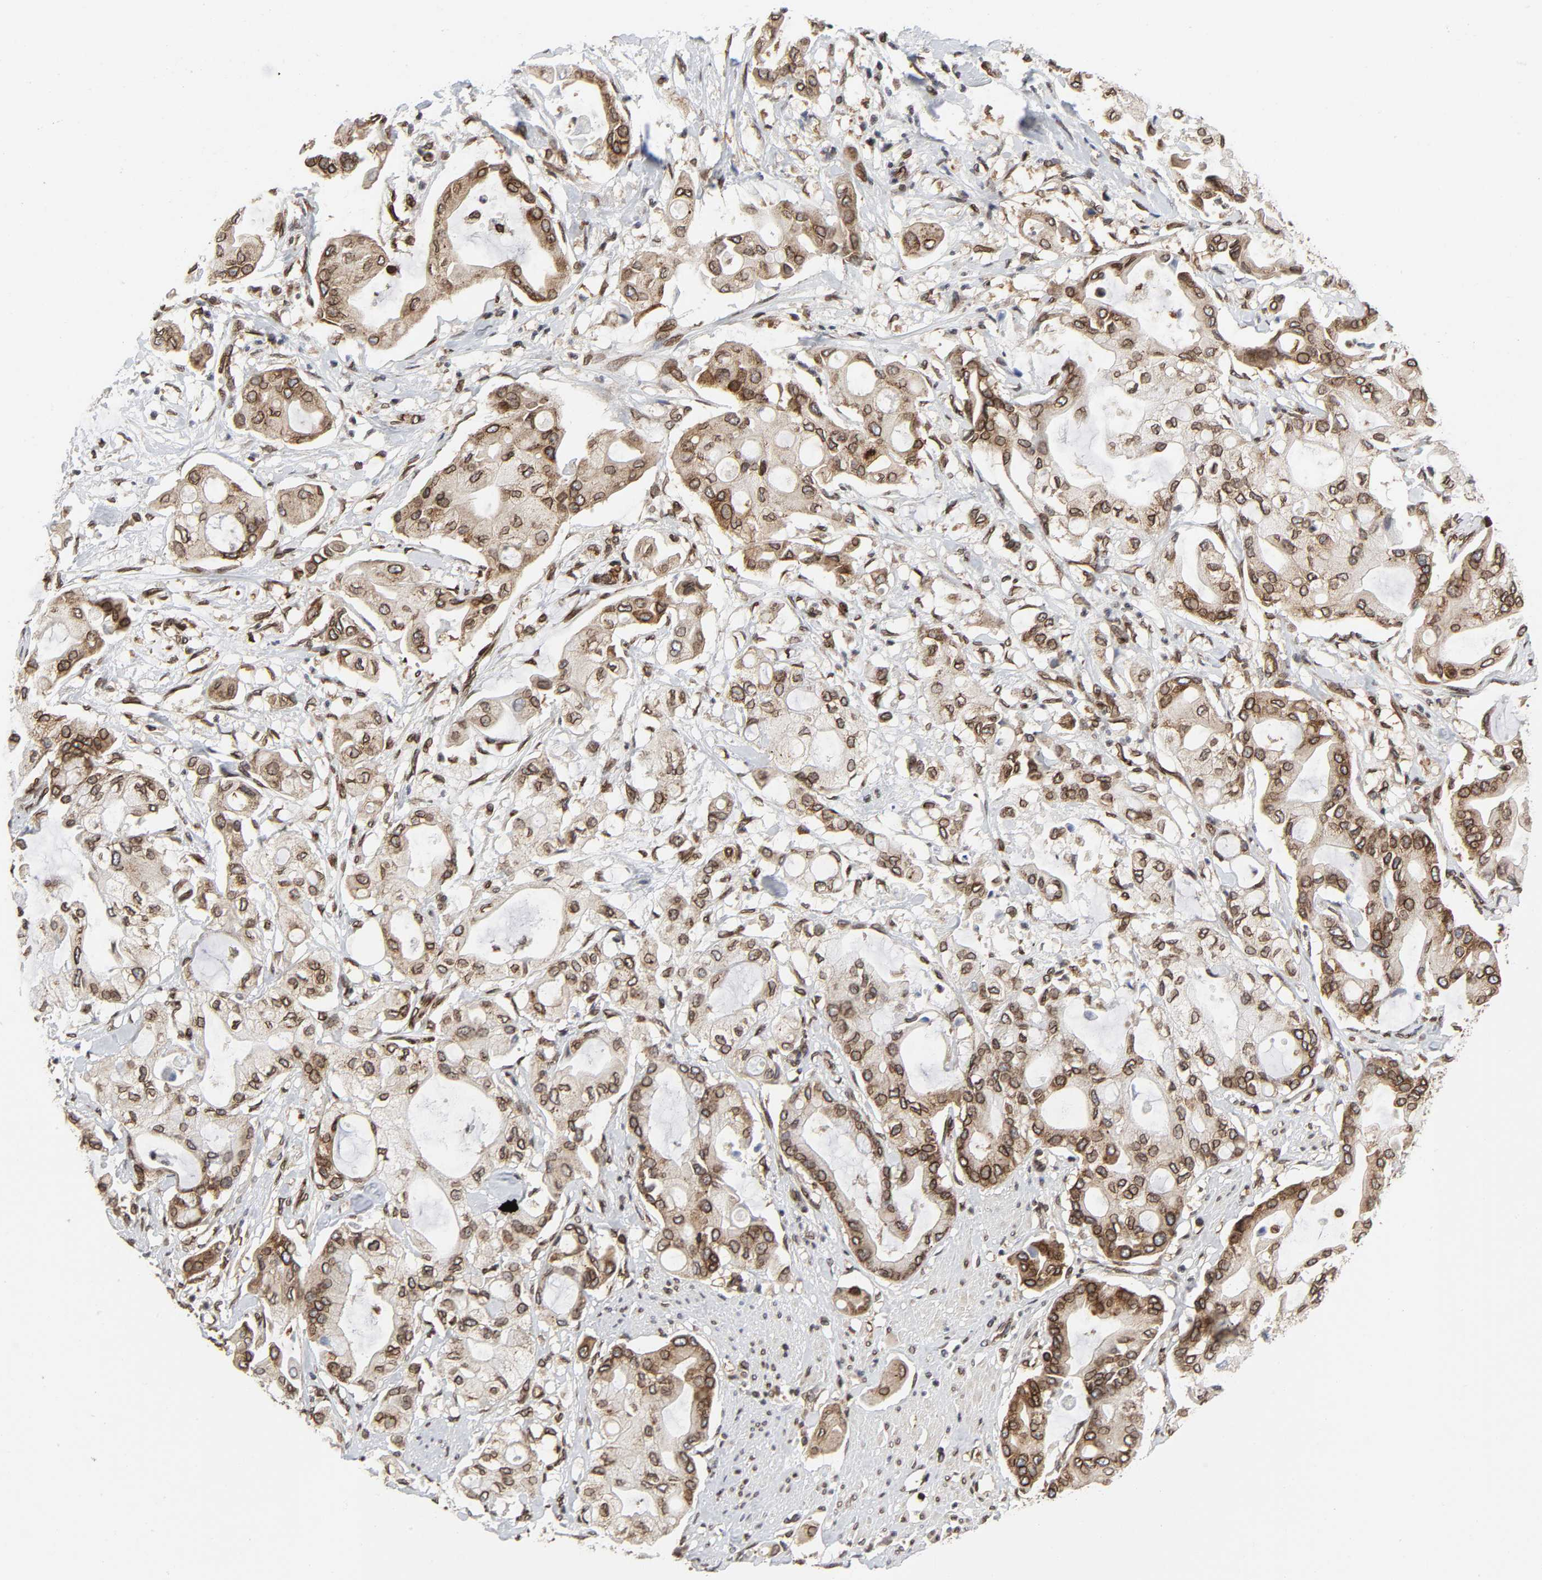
{"staining": {"intensity": "strong", "quantity": ">75%", "location": "cytoplasmic/membranous,nuclear"}, "tissue": "pancreatic cancer", "cell_type": "Tumor cells", "image_type": "cancer", "snomed": [{"axis": "morphology", "description": "Adenocarcinoma, NOS"}, {"axis": "morphology", "description": "Adenocarcinoma, metastatic, NOS"}, {"axis": "topography", "description": "Lymph node"}, {"axis": "topography", "description": "Pancreas"}, {"axis": "topography", "description": "Duodenum"}], "caption": "Pancreatic adenocarcinoma stained for a protein (brown) displays strong cytoplasmic/membranous and nuclear positive expression in approximately >75% of tumor cells.", "gene": "RANGAP1", "patient": {"sex": "female", "age": 64}}